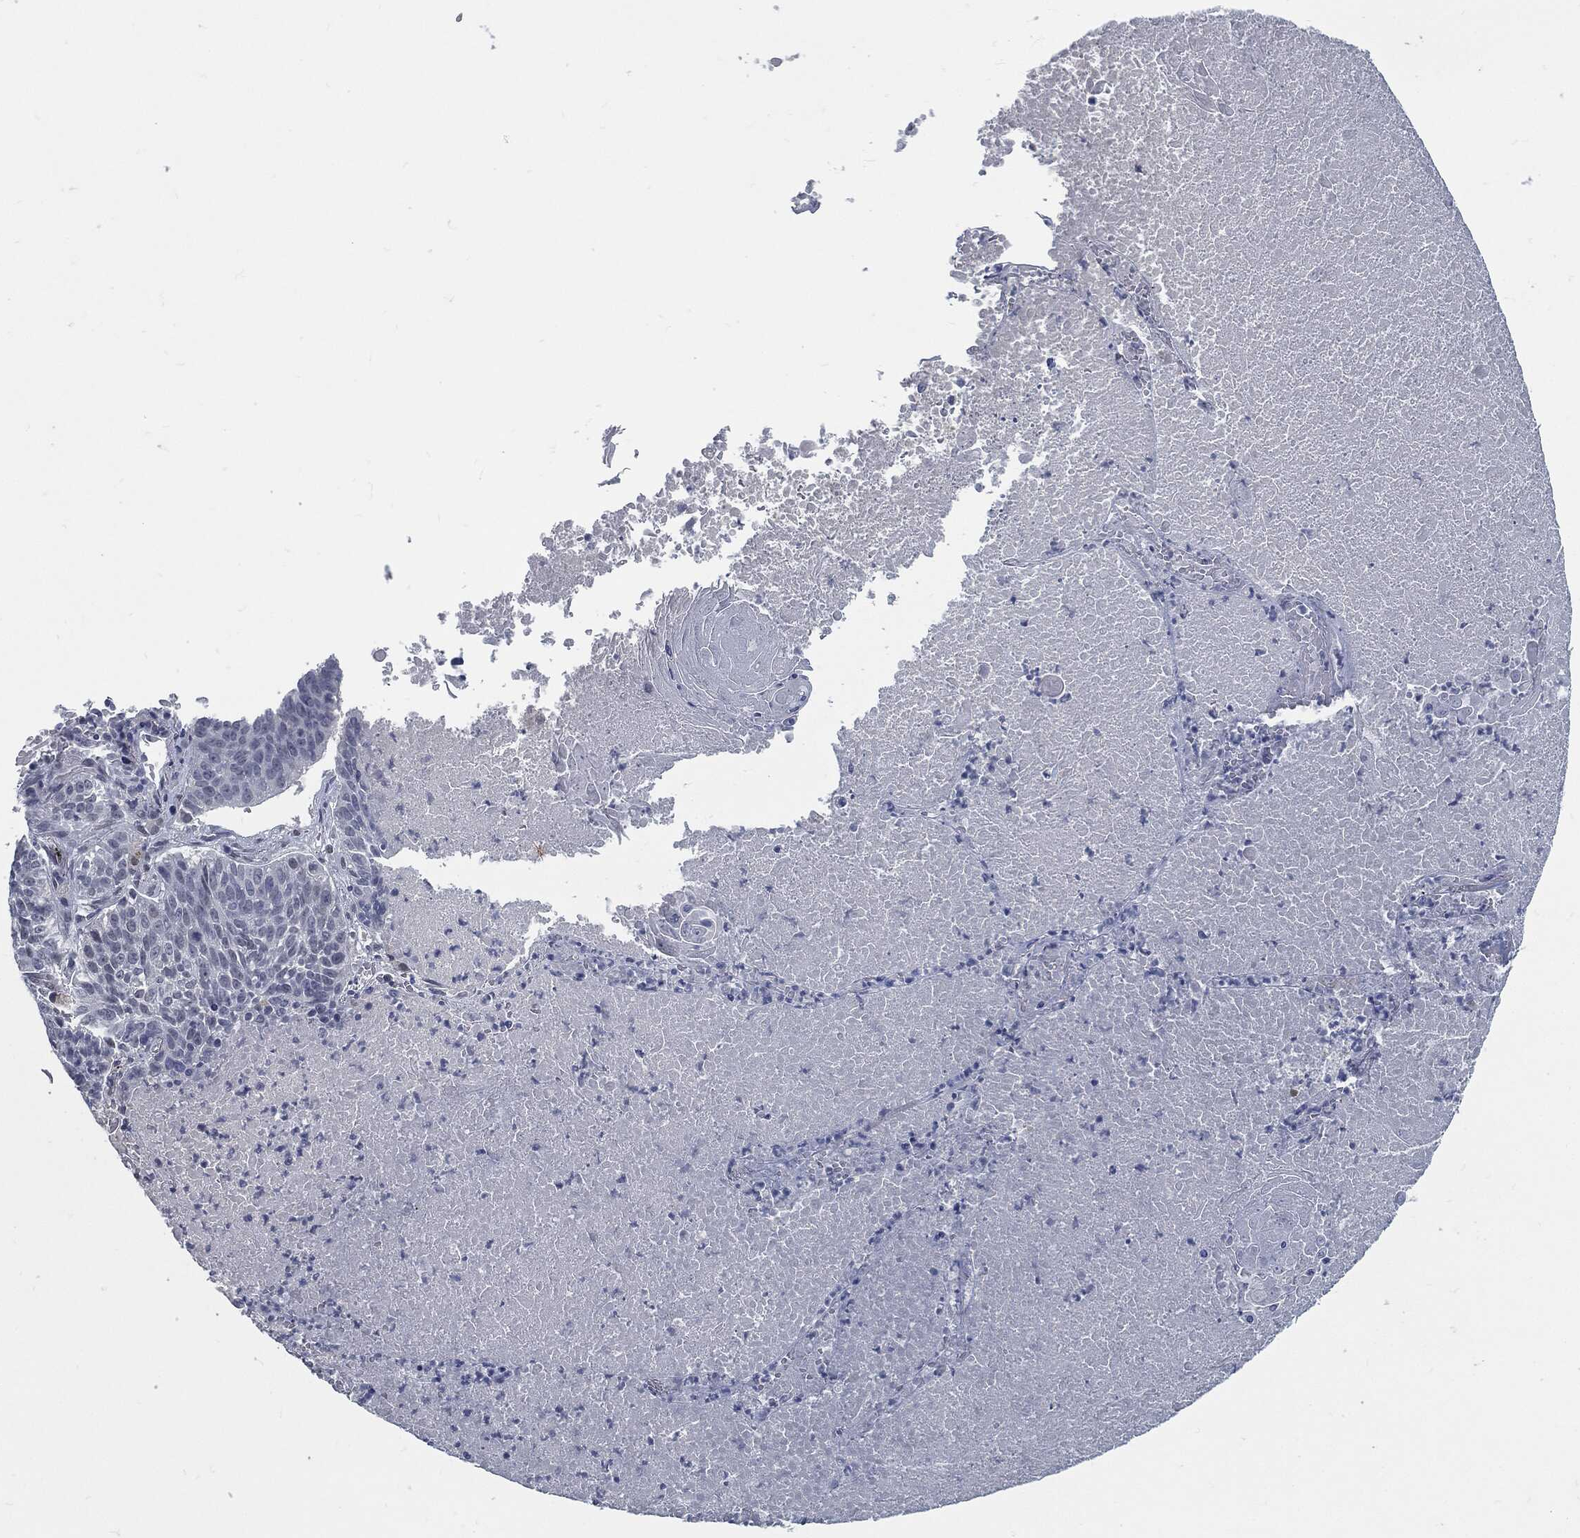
{"staining": {"intensity": "negative", "quantity": "none", "location": "none"}, "tissue": "lung cancer", "cell_type": "Tumor cells", "image_type": "cancer", "snomed": [{"axis": "morphology", "description": "Squamous cell carcinoma, NOS"}, {"axis": "topography", "description": "Lung"}], "caption": "Immunohistochemistry (IHC) photomicrograph of lung cancer (squamous cell carcinoma) stained for a protein (brown), which displays no expression in tumor cells.", "gene": "PROM1", "patient": {"sex": "male", "age": 64}}